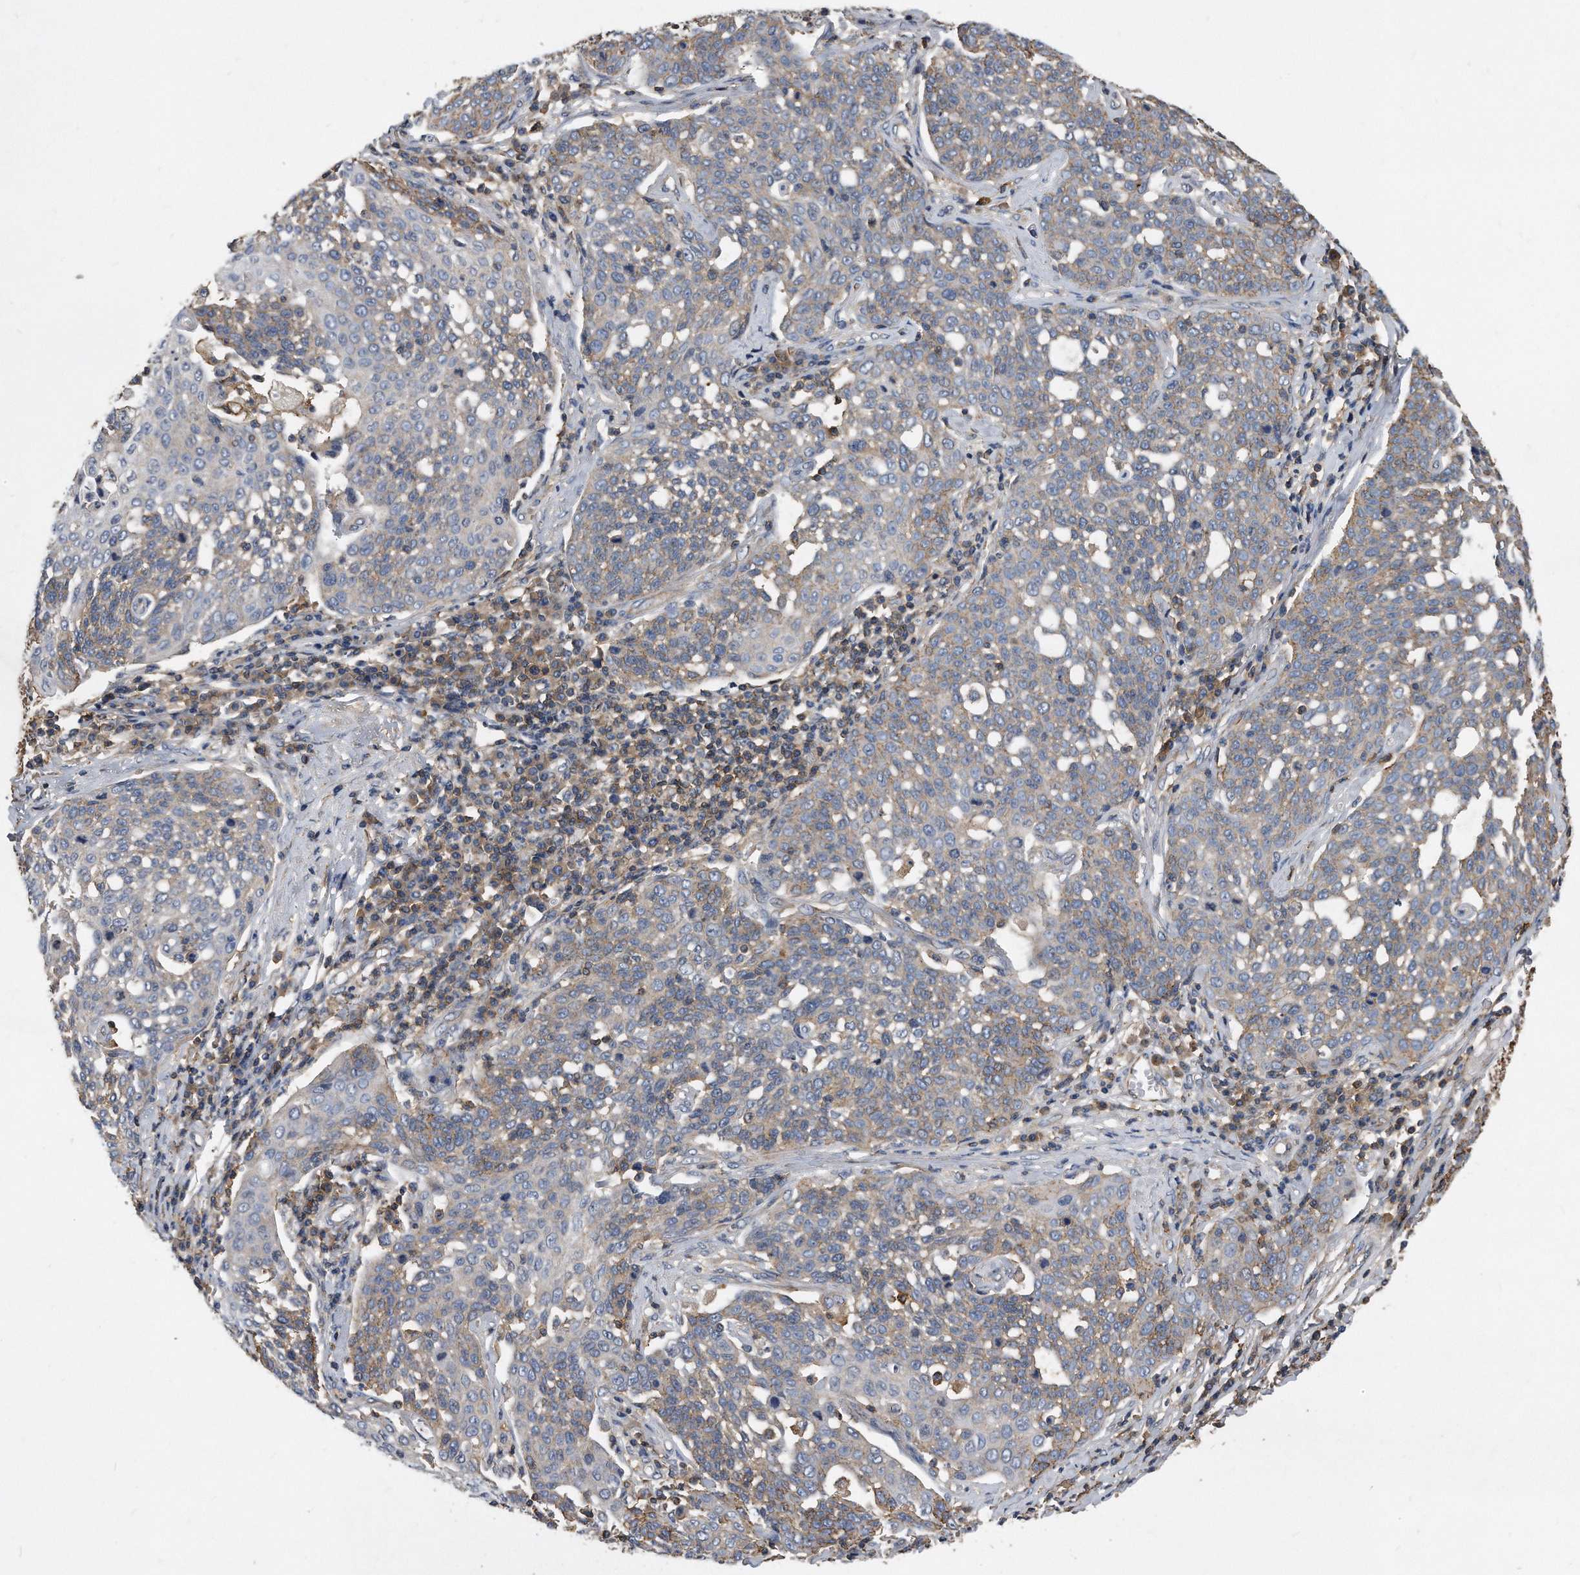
{"staining": {"intensity": "weak", "quantity": "<25%", "location": "cytoplasmic/membranous"}, "tissue": "cervical cancer", "cell_type": "Tumor cells", "image_type": "cancer", "snomed": [{"axis": "morphology", "description": "Squamous cell carcinoma, NOS"}, {"axis": "topography", "description": "Cervix"}], "caption": "Squamous cell carcinoma (cervical) was stained to show a protein in brown. There is no significant staining in tumor cells.", "gene": "ATG5", "patient": {"sex": "female", "age": 34}}